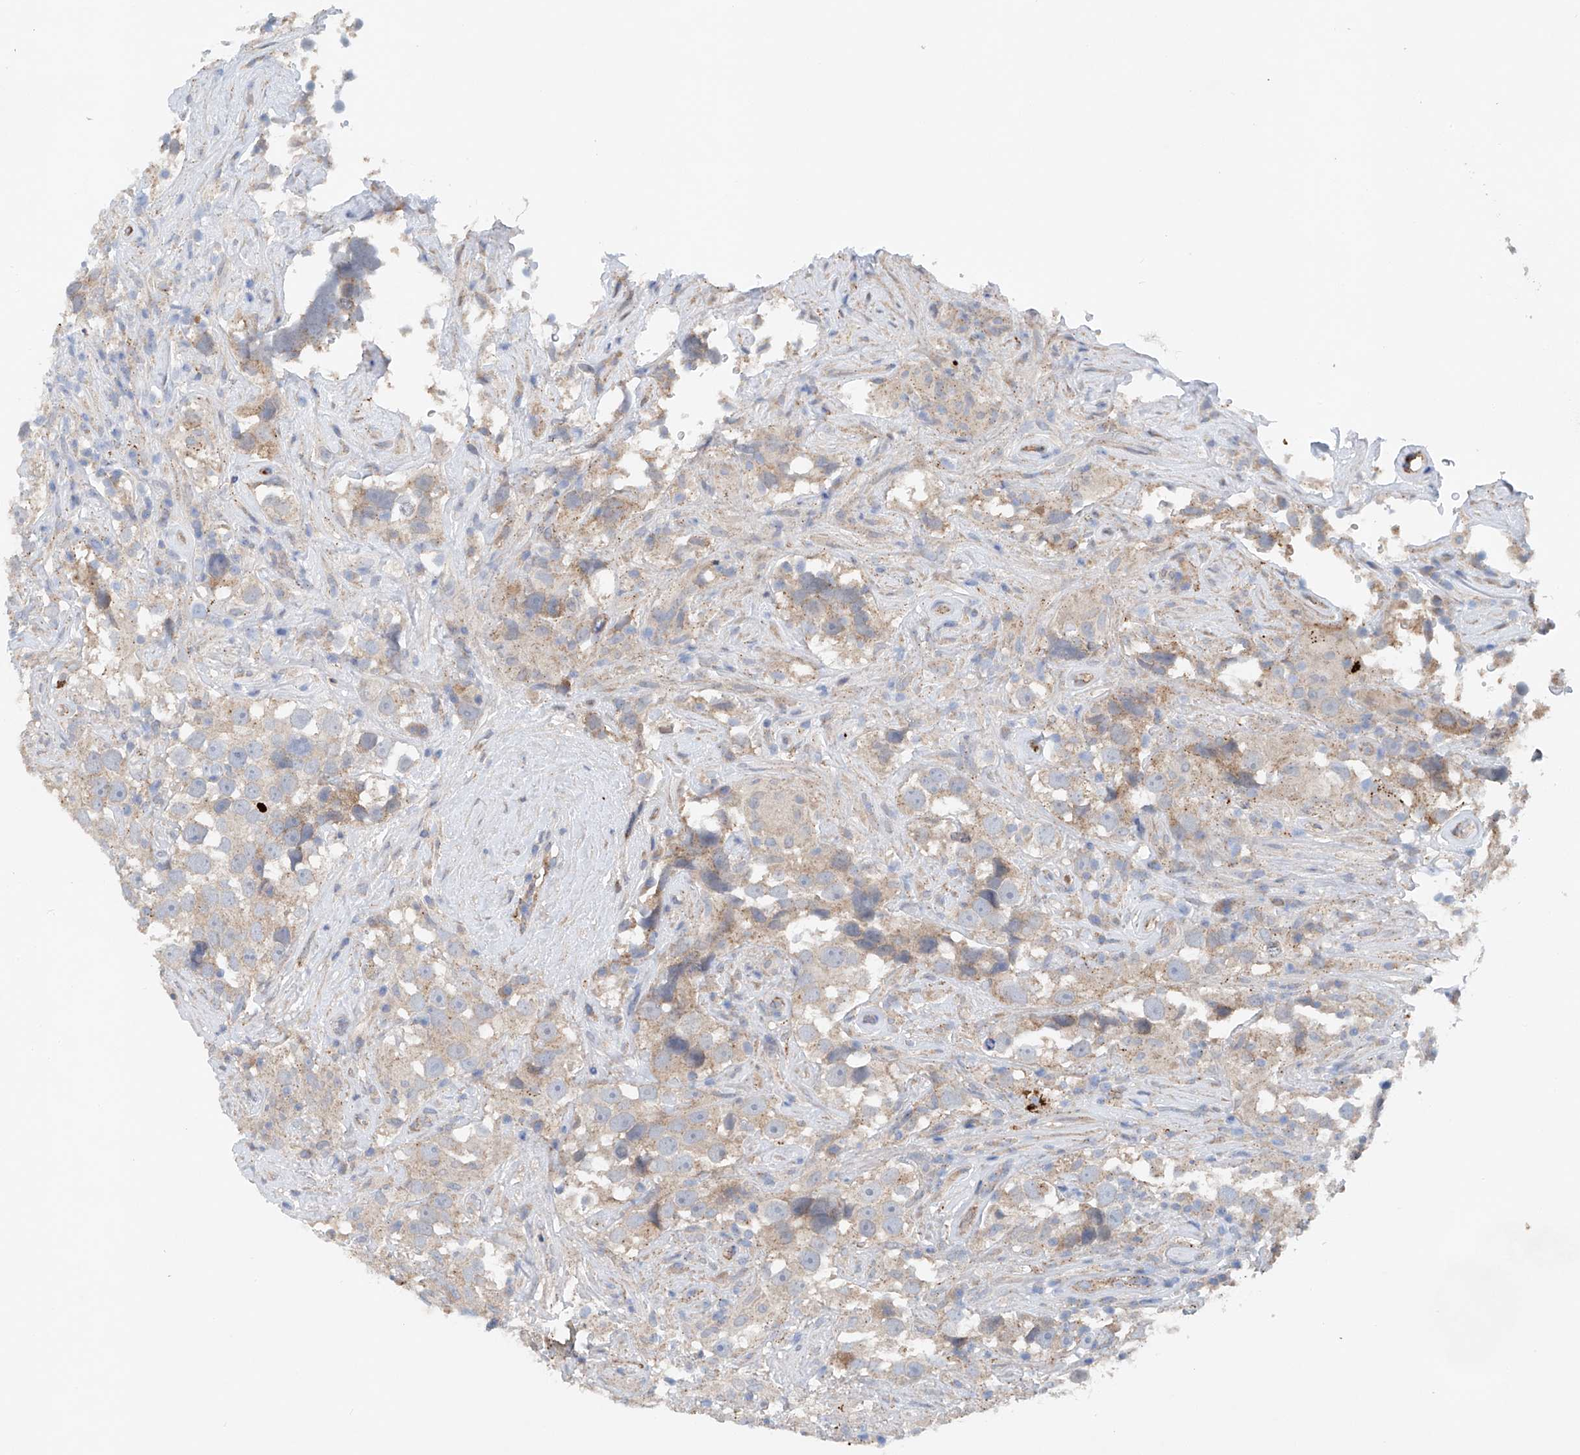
{"staining": {"intensity": "weak", "quantity": ">75%", "location": "cytoplasmic/membranous"}, "tissue": "testis cancer", "cell_type": "Tumor cells", "image_type": "cancer", "snomed": [{"axis": "morphology", "description": "Seminoma, NOS"}, {"axis": "topography", "description": "Testis"}], "caption": "Brown immunohistochemical staining in human seminoma (testis) exhibits weak cytoplasmic/membranous staining in approximately >75% of tumor cells. The staining is performed using DAB brown chromogen to label protein expression. The nuclei are counter-stained blue using hematoxylin.", "gene": "CEP85L", "patient": {"sex": "male", "age": 49}}